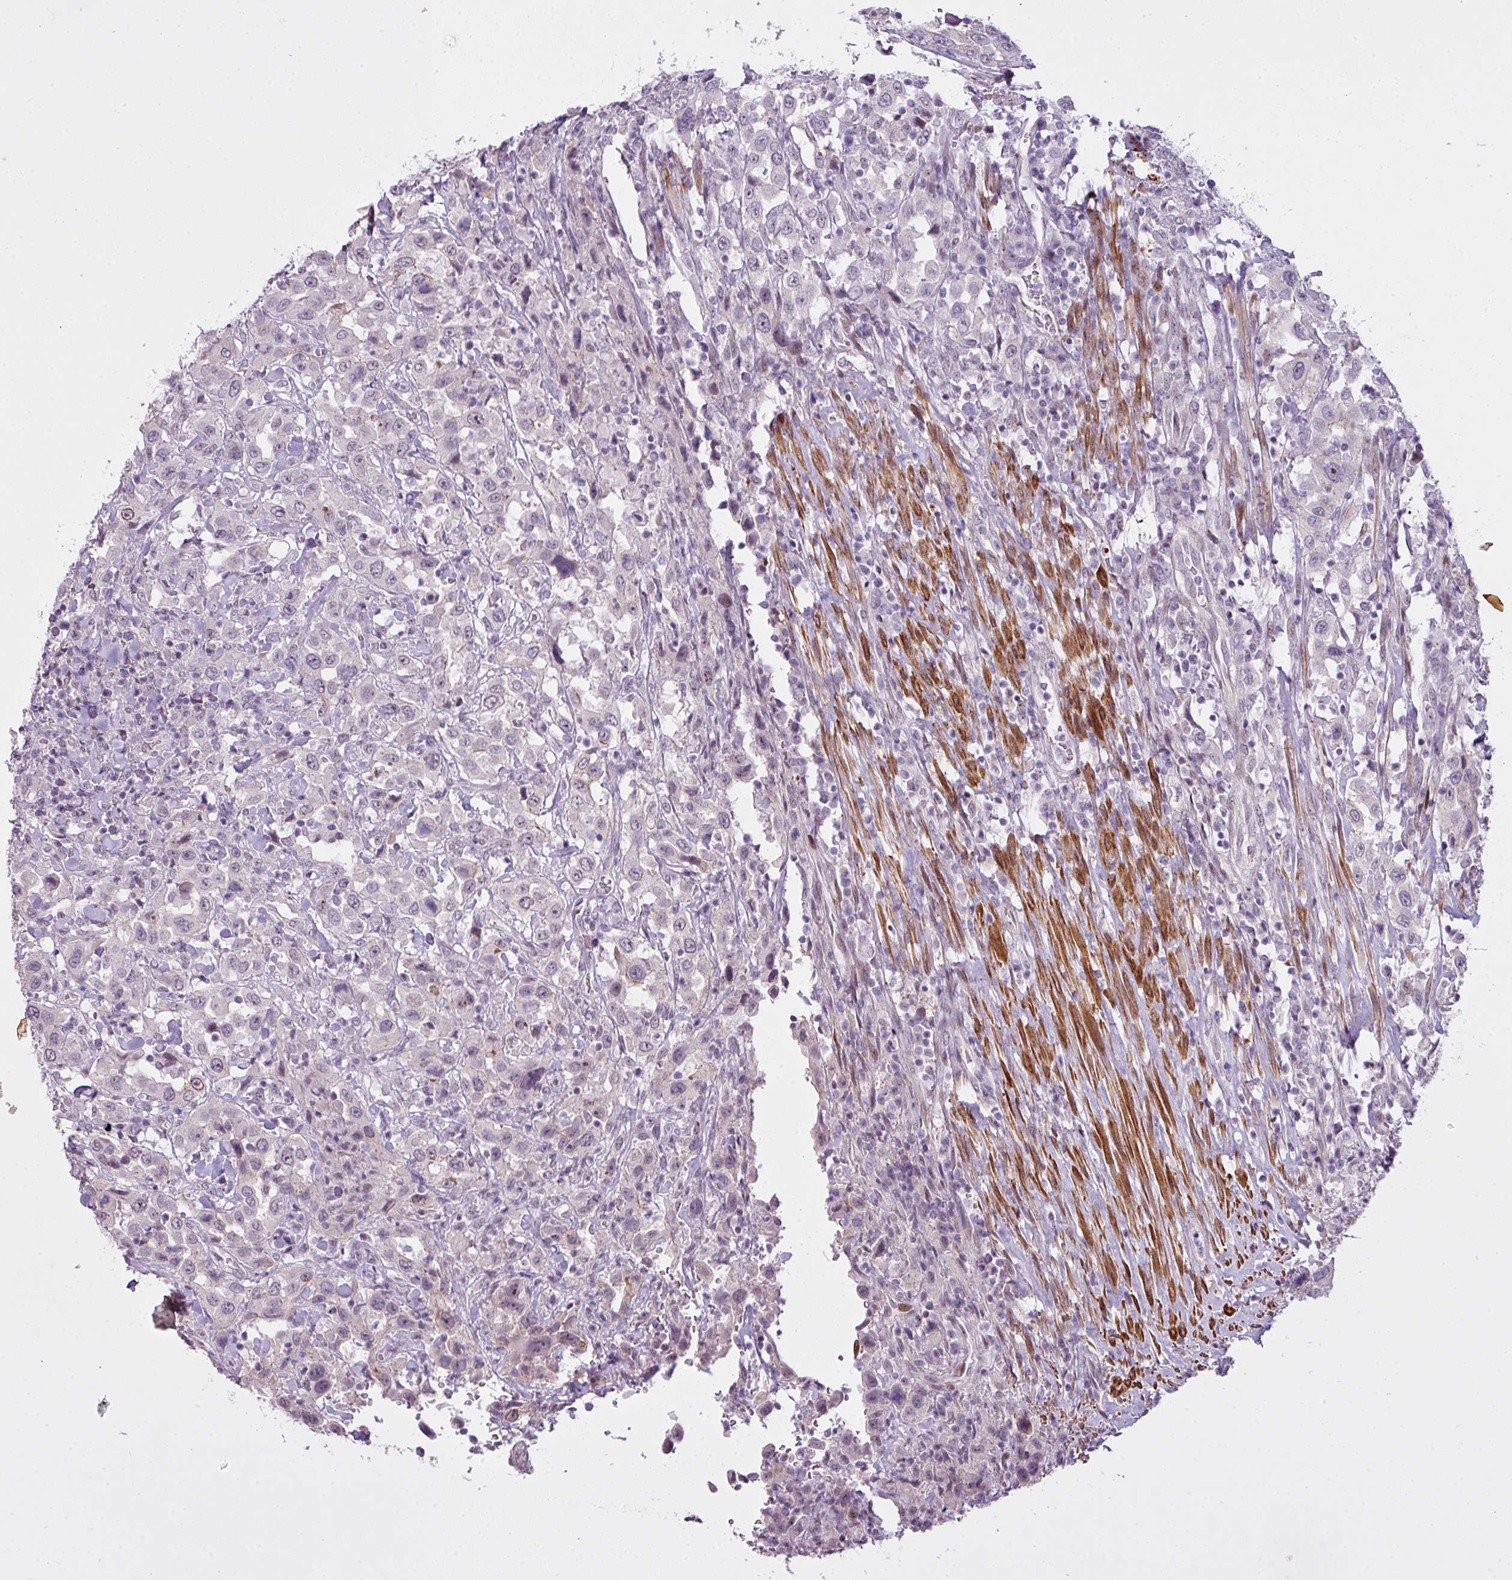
{"staining": {"intensity": "negative", "quantity": "none", "location": "none"}, "tissue": "urothelial cancer", "cell_type": "Tumor cells", "image_type": "cancer", "snomed": [{"axis": "morphology", "description": "Urothelial carcinoma, High grade"}, {"axis": "topography", "description": "Urinary bladder"}], "caption": "The micrograph reveals no significant positivity in tumor cells of urothelial cancer. (DAB immunohistochemistry (IHC) visualized using brightfield microscopy, high magnification).", "gene": "ZNF688", "patient": {"sex": "male", "age": 61}}